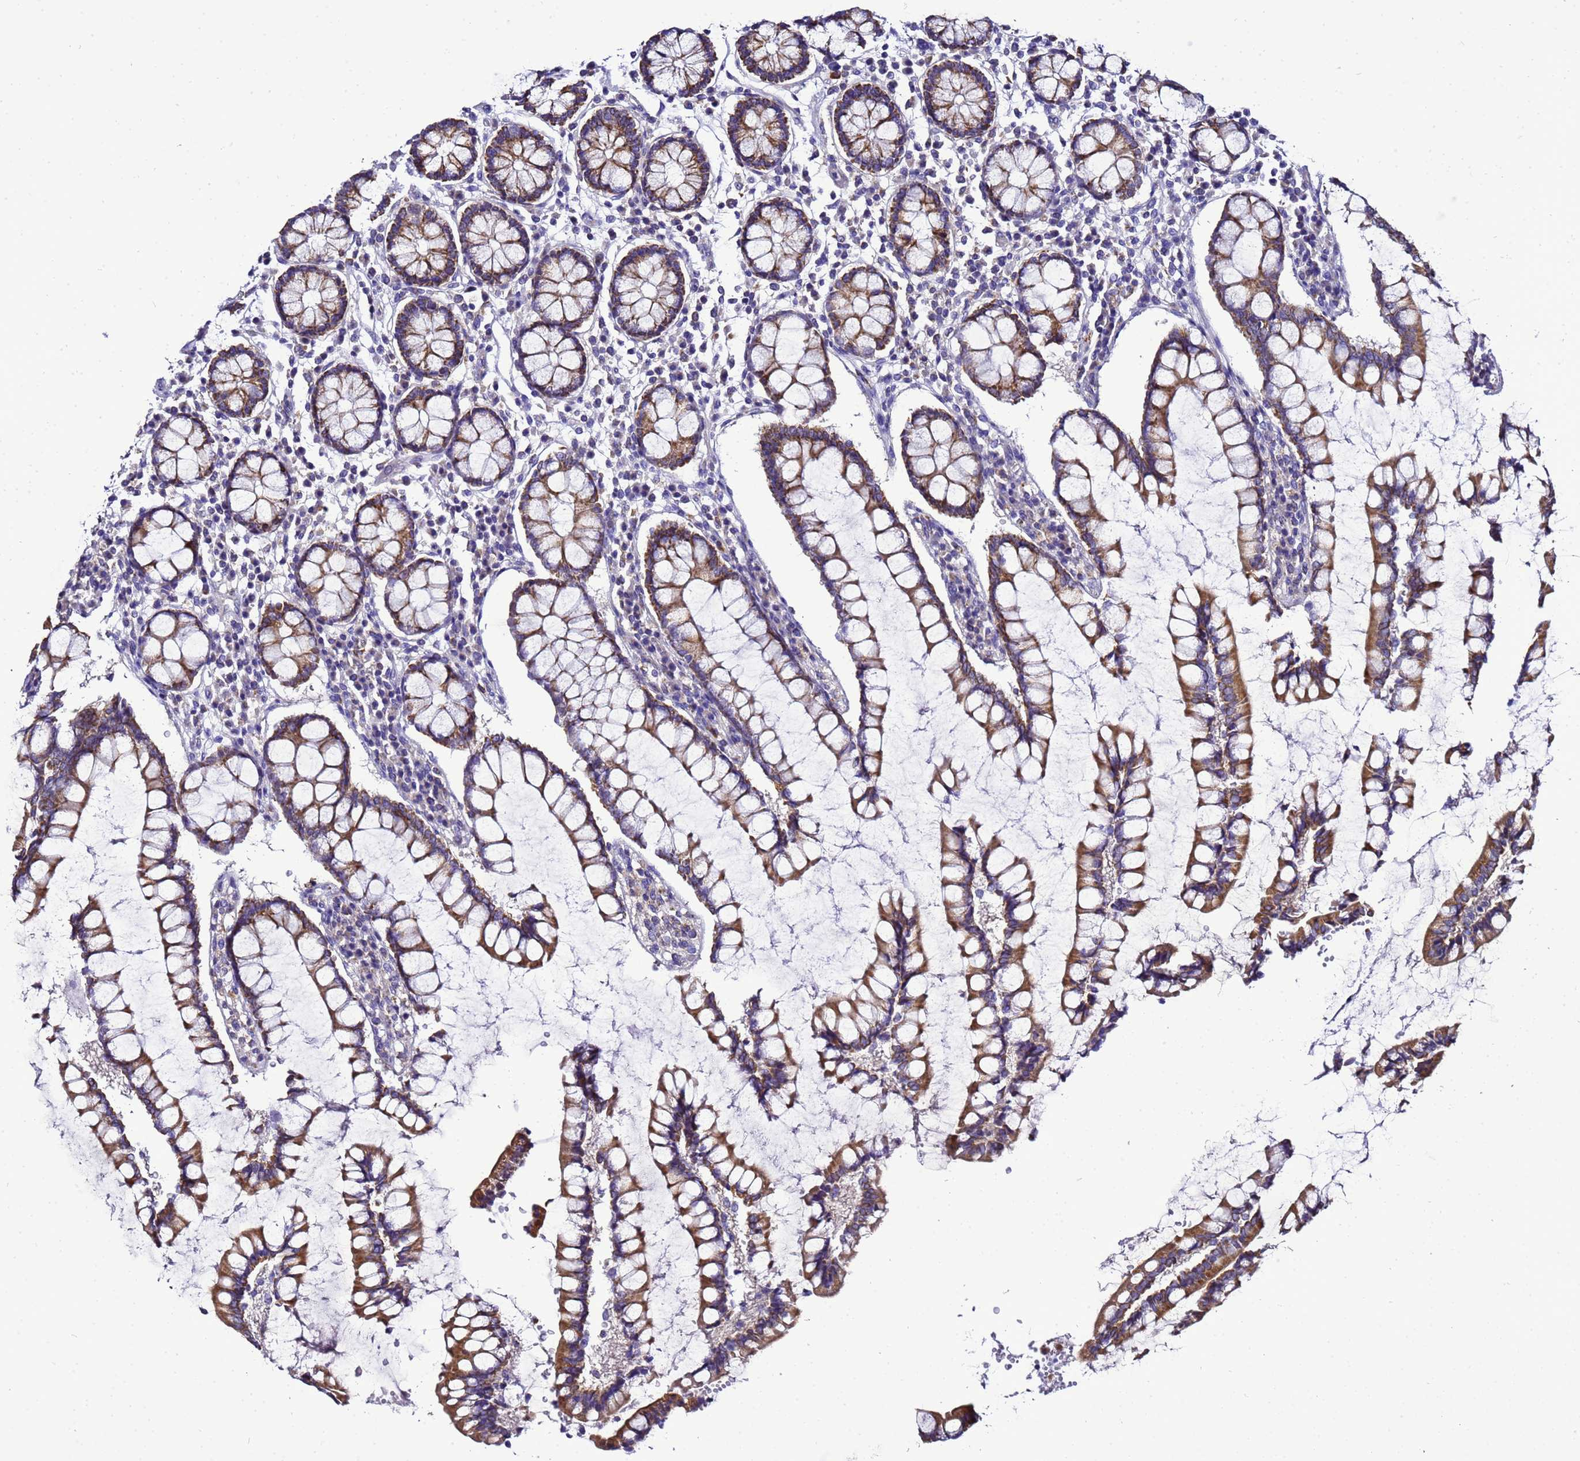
{"staining": {"intensity": "moderate", "quantity": "<25%", "location": "cytoplasmic/membranous"}, "tissue": "colon", "cell_type": "Endothelial cells", "image_type": "normal", "snomed": [{"axis": "morphology", "description": "Normal tissue, NOS"}, {"axis": "topography", "description": "Colon"}], "caption": "There is low levels of moderate cytoplasmic/membranous staining in endothelial cells of benign colon, as demonstrated by immunohistochemical staining (brown color).", "gene": "HIGD2A", "patient": {"sex": "female", "age": 79}}